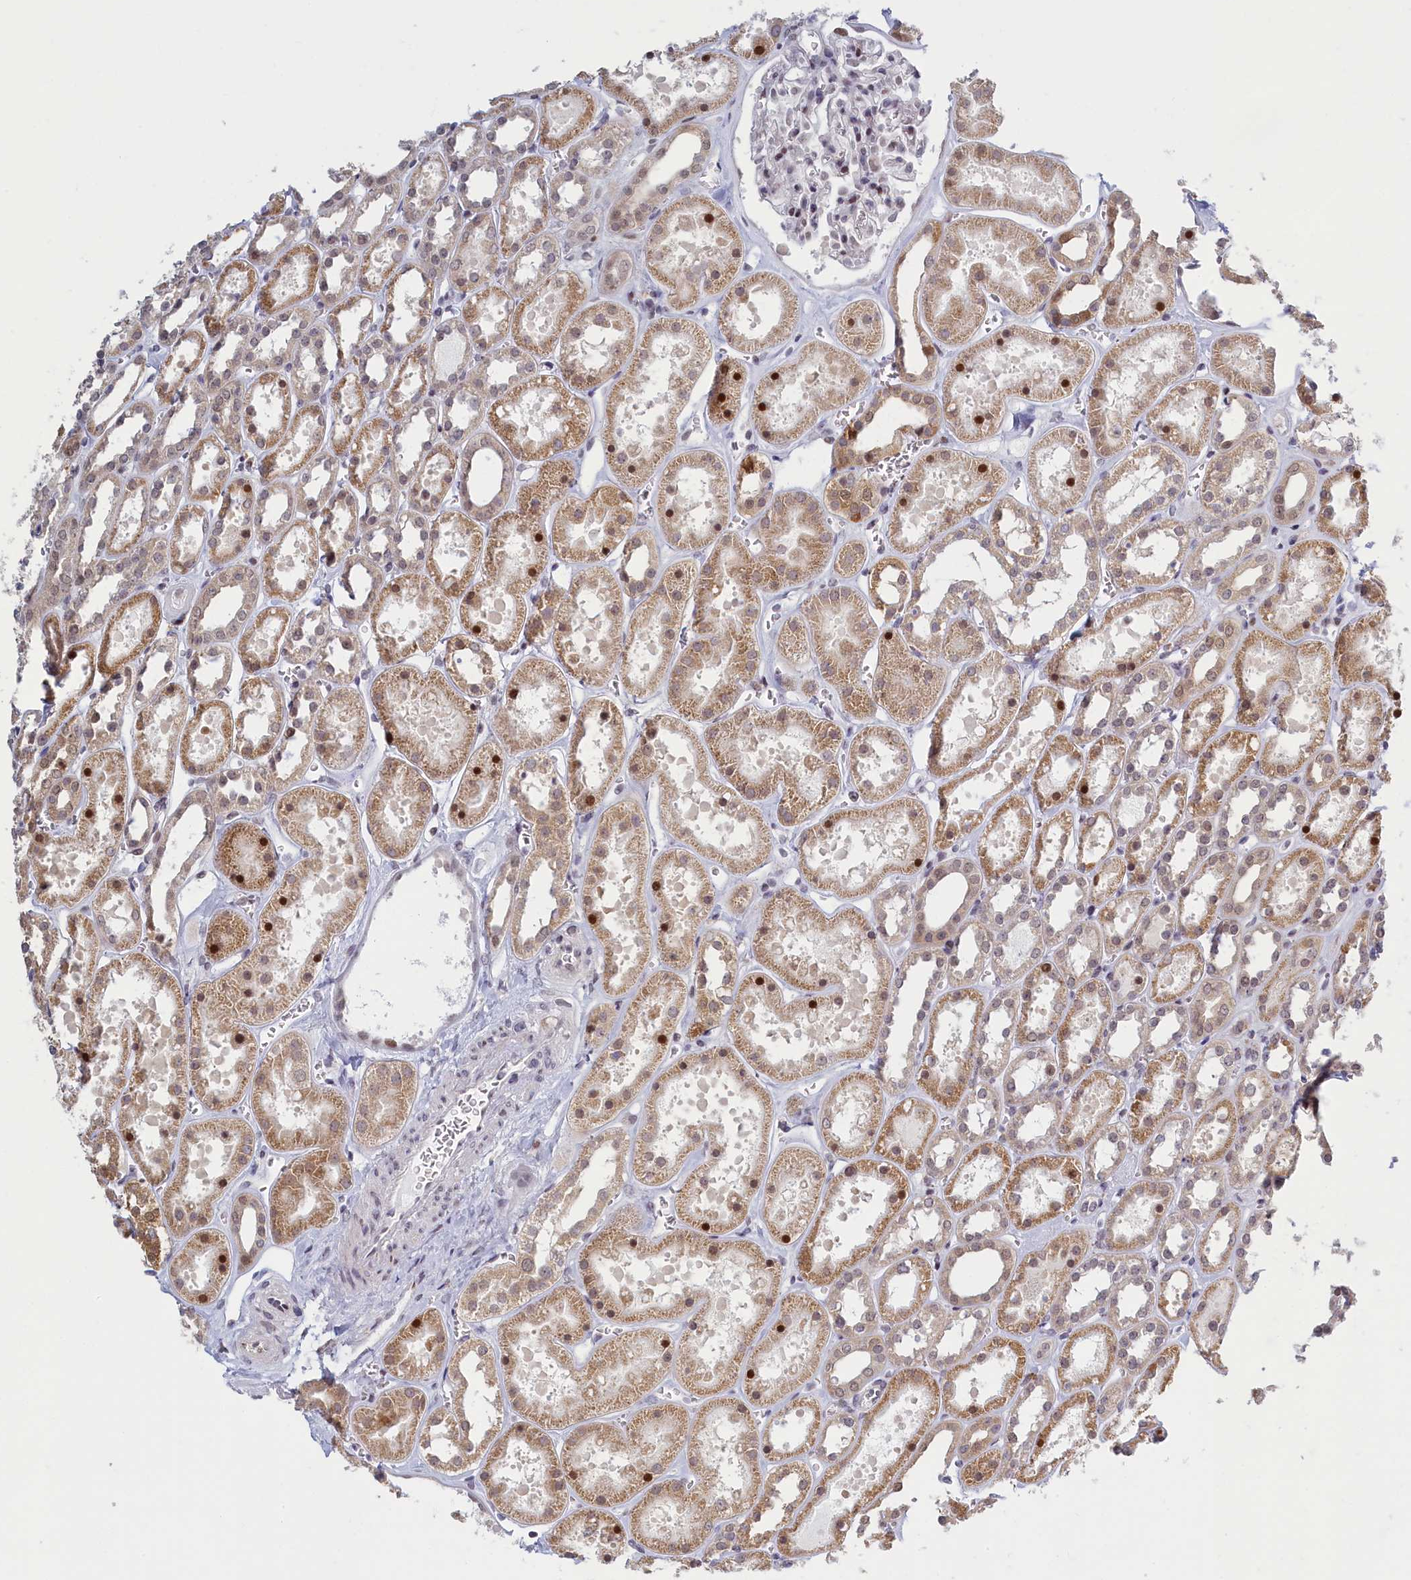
{"staining": {"intensity": "moderate", "quantity": "<25%", "location": "nuclear"}, "tissue": "kidney", "cell_type": "Cells in glomeruli", "image_type": "normal", "snomed": [{"axis": "morphology", "description": "Normal tissue, NOS"}, {"axis": "topography", "description": "Kidney"}], "caption": "Immunohistochemical staining of benign kidney demonstrates low levels of moderate nuclear staining in about <25% of cells in glomeruli. The protein of interest is stained brown, and the nuclei are stained in blue (DAB (3,3'-diaminobenzidine) IHC with brightfield microscopy, high magnification).", "gene": "ATF7IP2", "patient": {"sex": "female", "age": 41}}